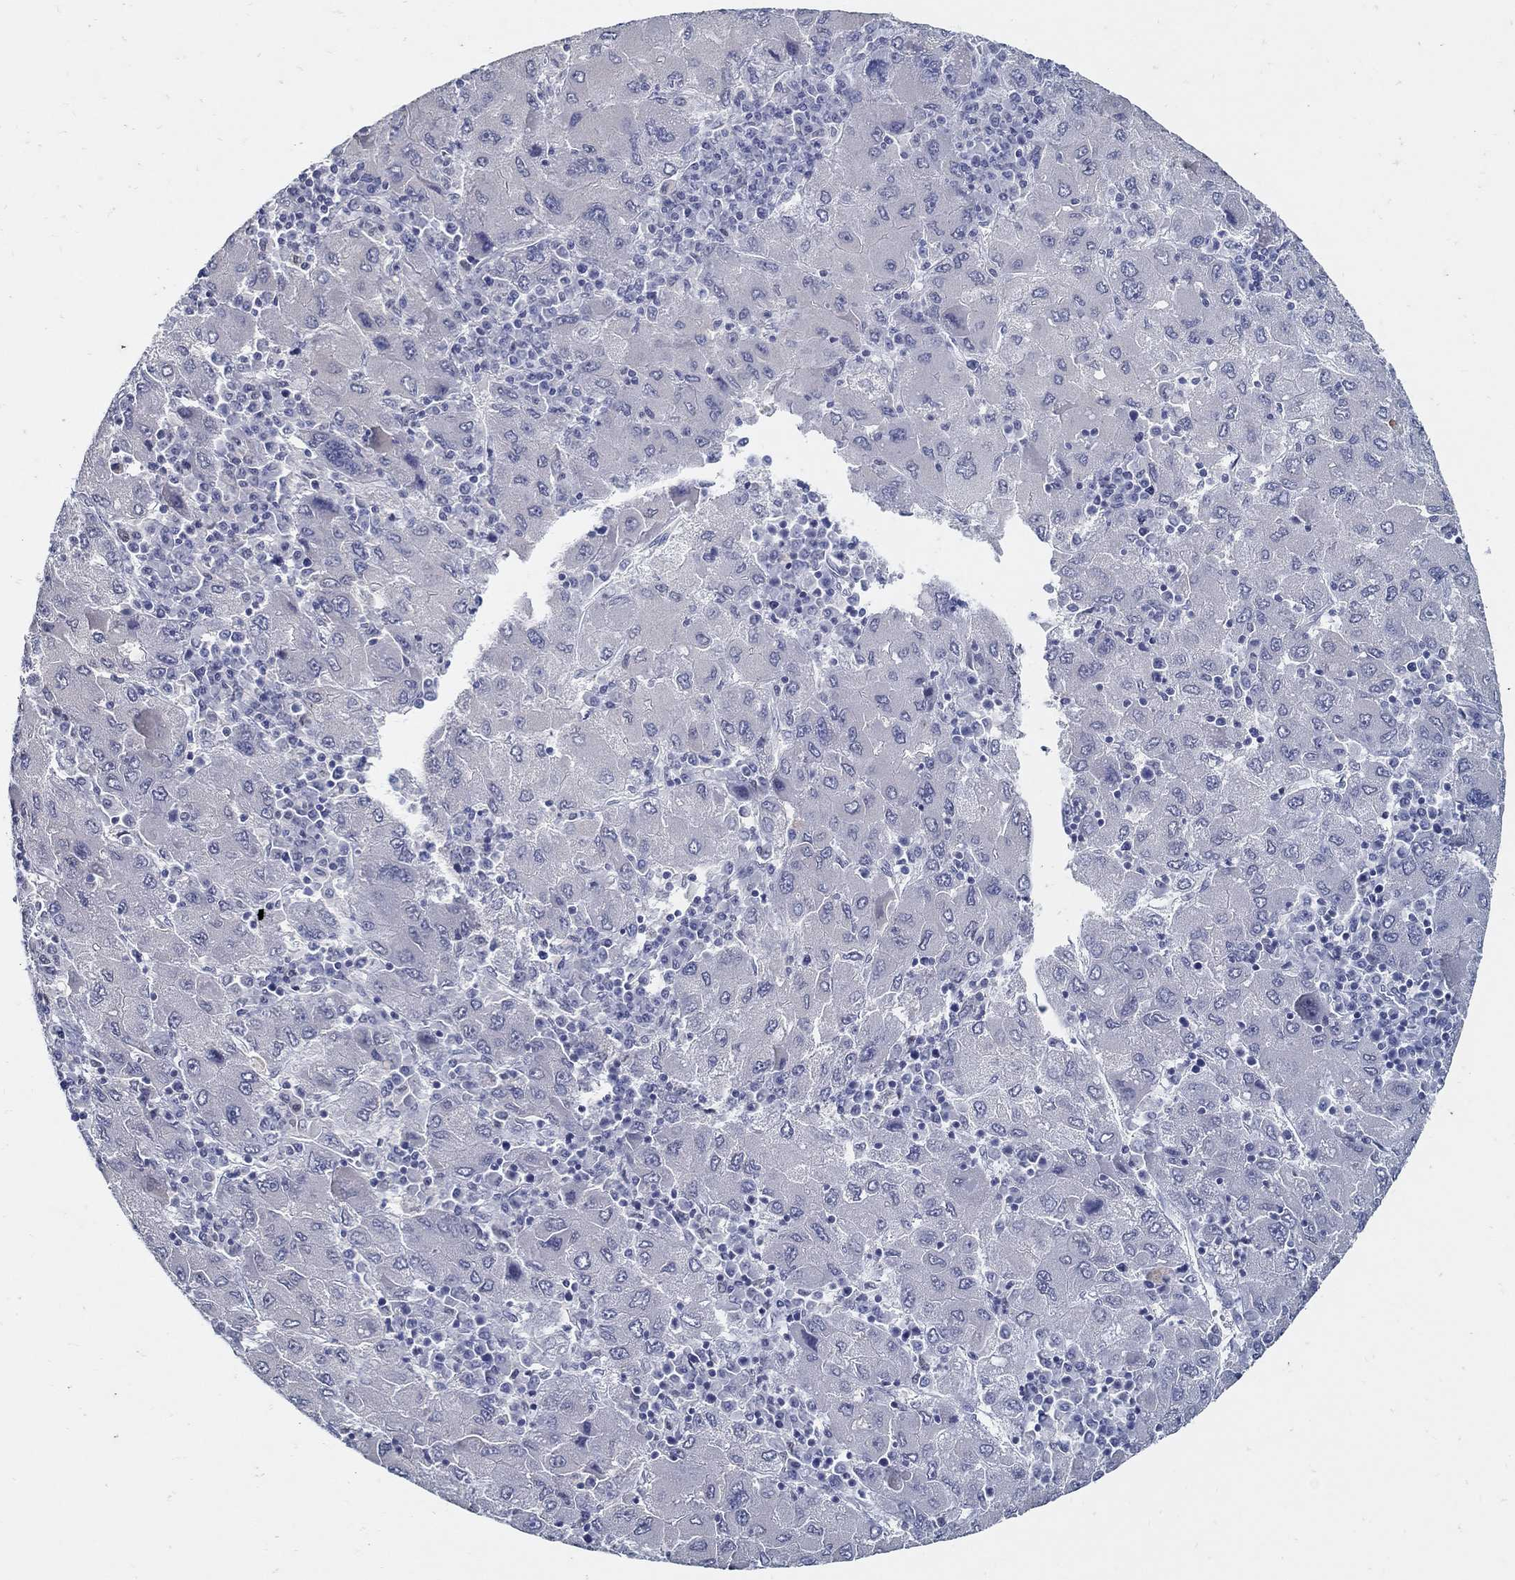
{"staining": {"intensity": "negative", "quantity": "none", "location": "none"}, "tissue": "liver cancer", "cell_type": "Tumor cells", "image_type": "cancer", "snomed": [{"axis": "morphology", "description": "Carcinoma, Hepatocellular, NOS"}, {"axis": "topography", "description": "Liver"}], "caption": "Immunohistochemical staining of human liver cancer reveals no significant staining in tumor cells.", "gene": "USP29", "patient": {"sex": "male", "age": 75}}